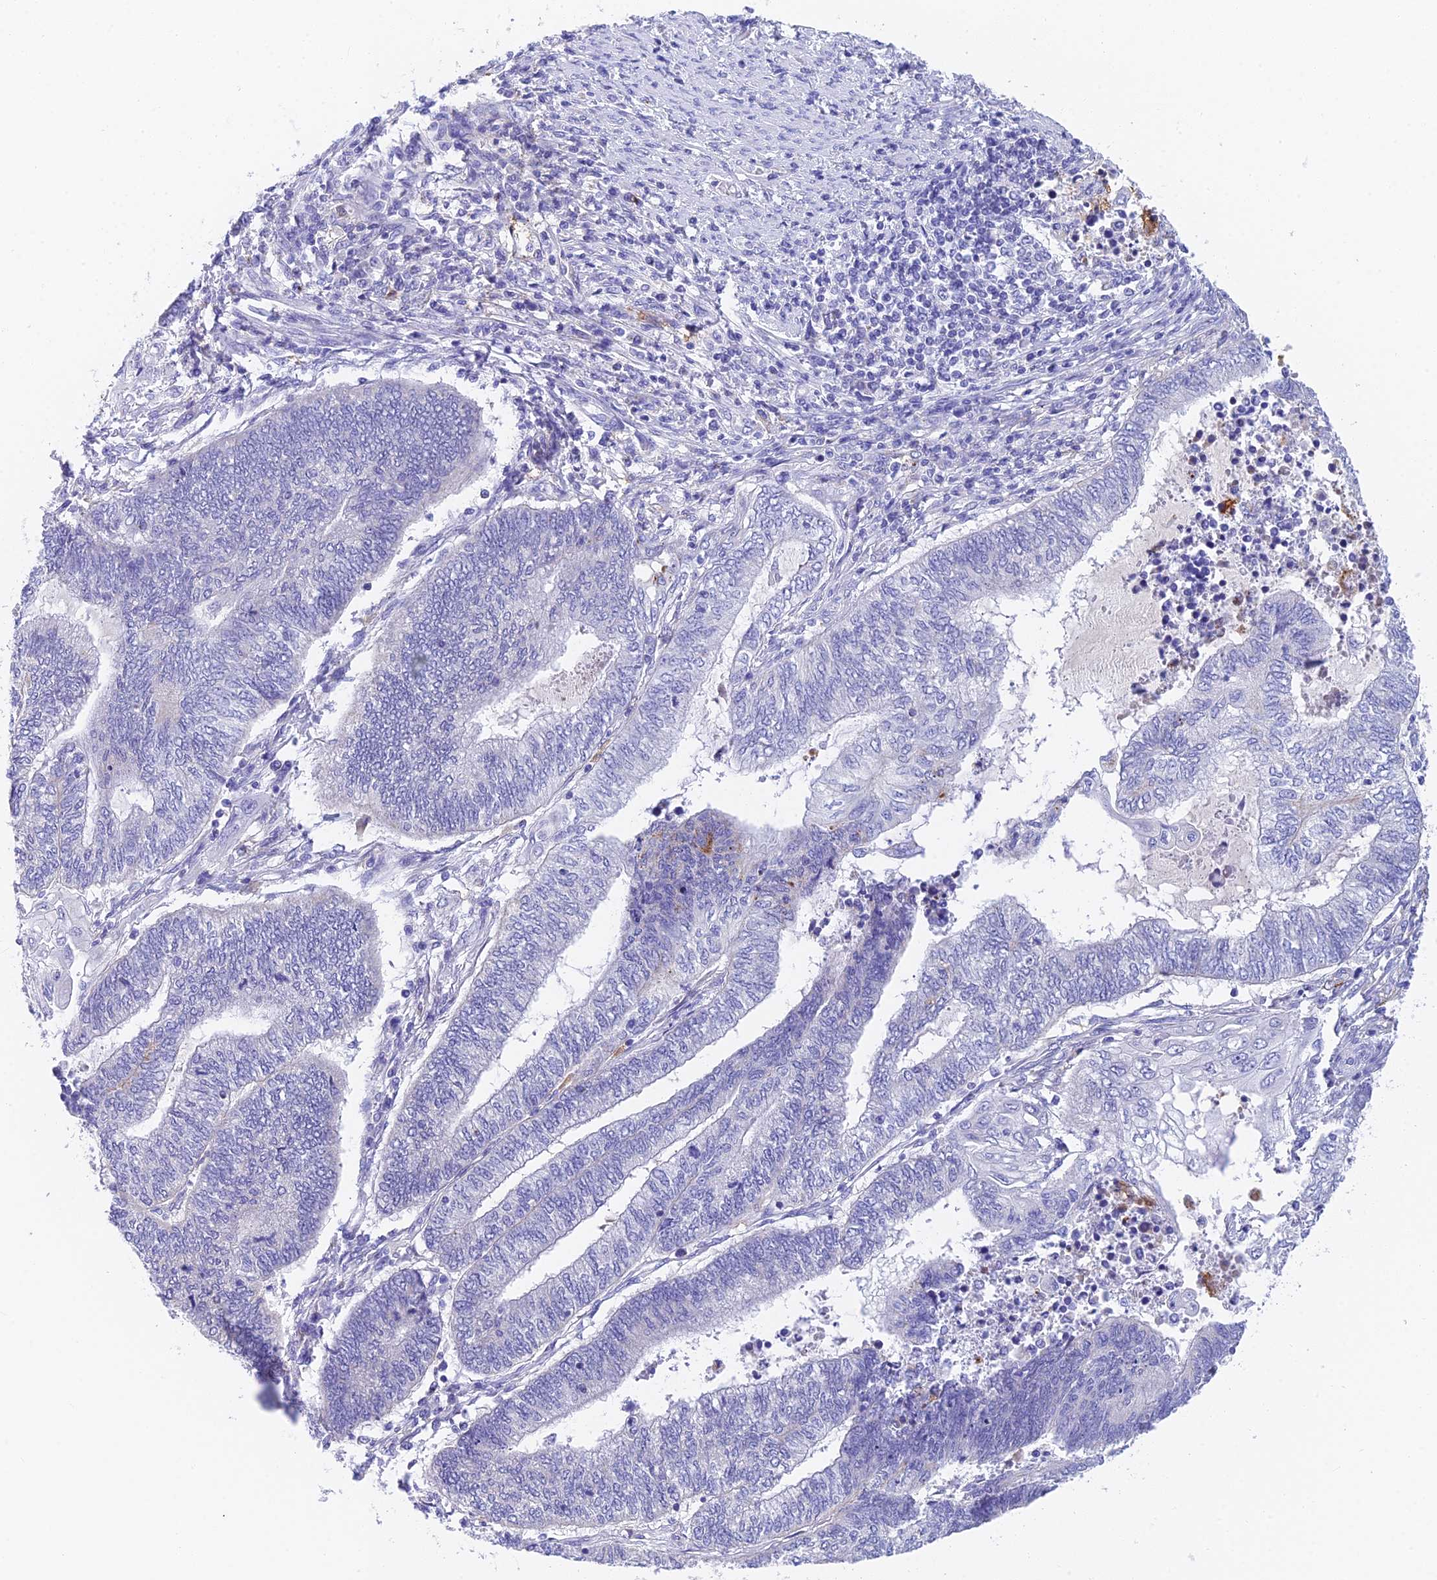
{"staining": {"intensity": "negative", "quantity": "none", "location": "none"}, "tissue": "endometrial cancer", "cell_type": "Tumor cells", "image_type": "cancer", "snomed": [{"axis": "morphology", "description": "Adenocarcinoma, NOS"}, {"axis": "topography", "description": "Uterus"}, {"axis": "topography", "description": "Endometrium"}], "caption": "Immunohistochemical staining of human adenocarcinoma (endometrial) shows no significant expression in tumor cells. The staining was performed using DAB to visualize the protein expression in brown, while the nuclei were stained in blue with hematoxylin (Magnification: 20x).", "gene": "ADAMTS13", "patient": {"sex": "female", "age": 70}}